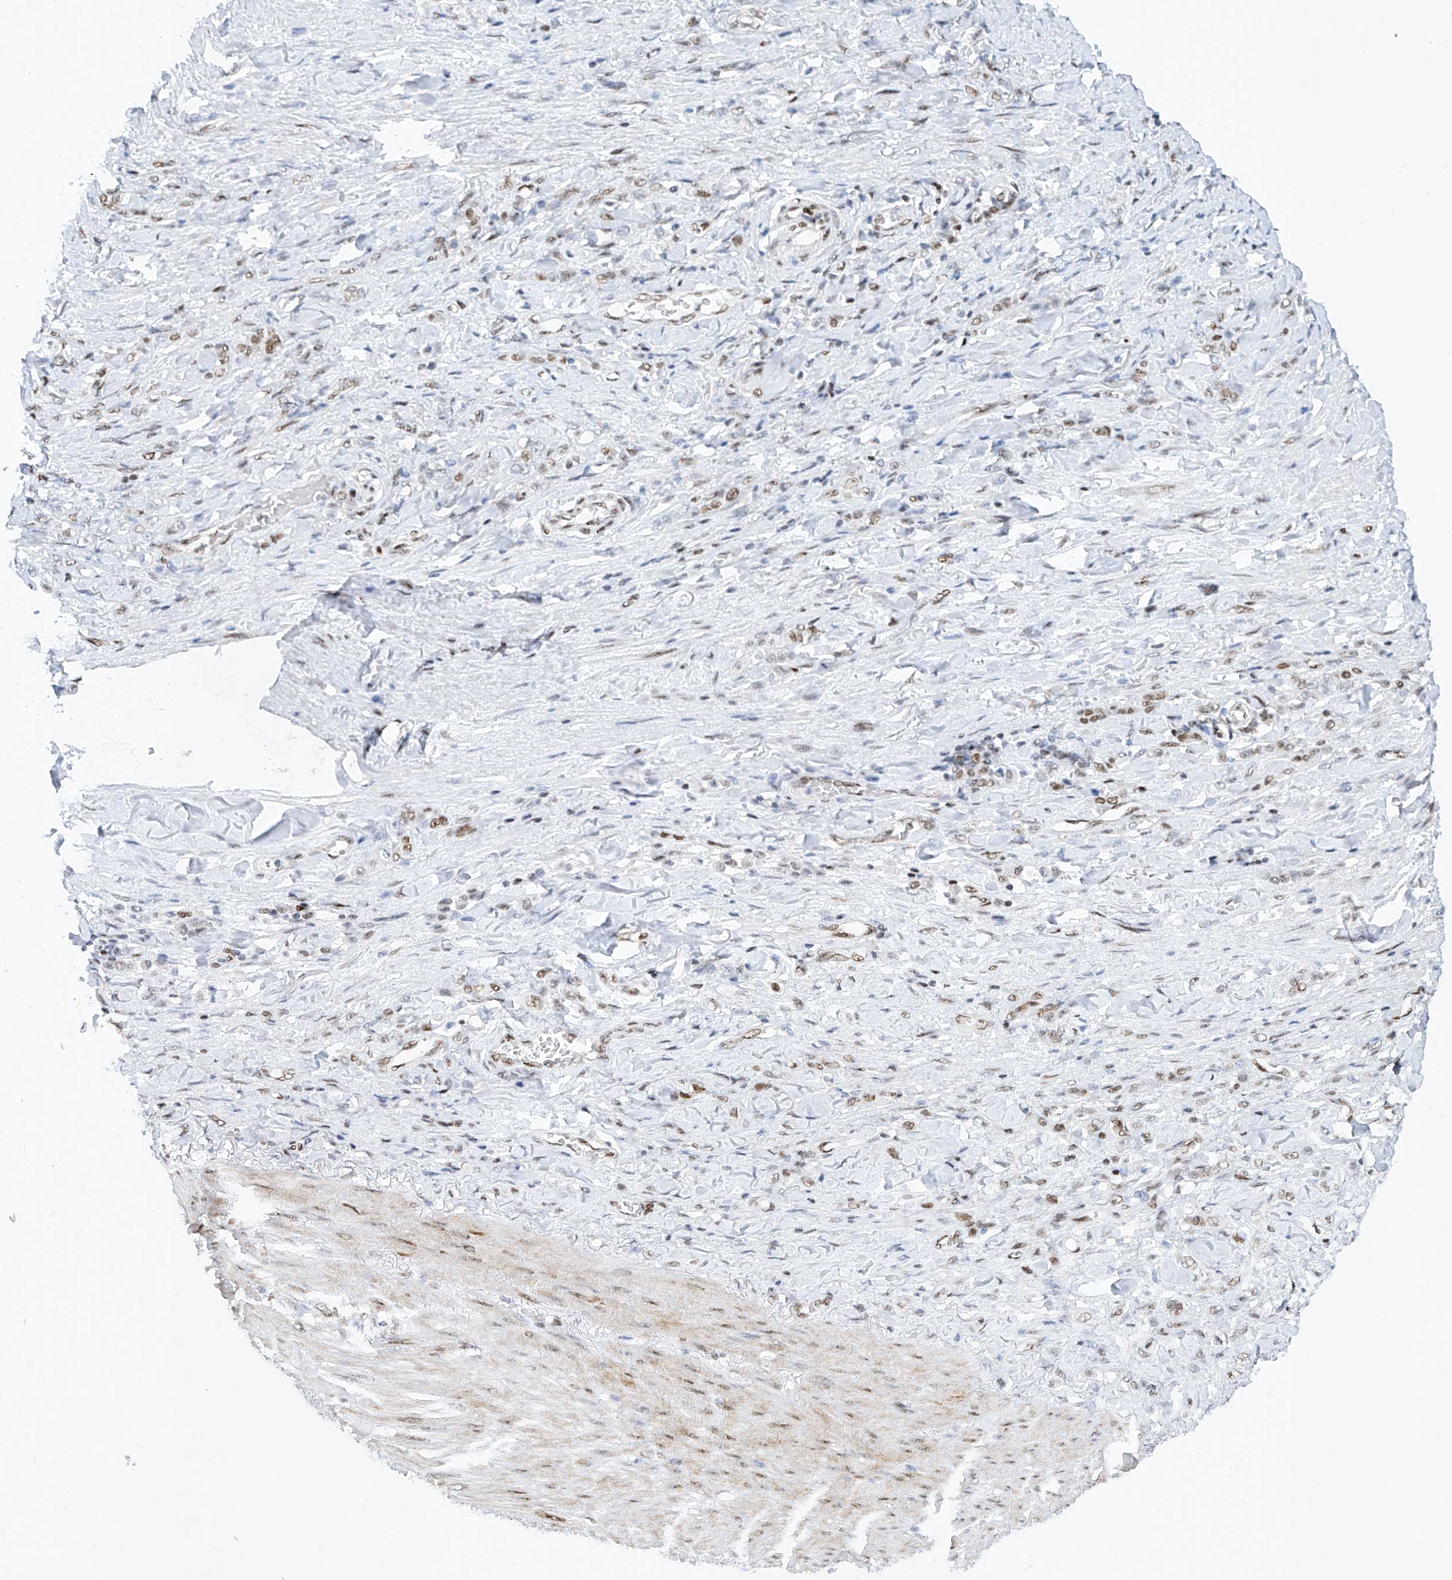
{"staining": {"intensity": "weak", "quantity": ">75%", "location": "nuclear"}, "tissue": "stomach cancer", "cell_type": "Tumor cells", "image_type": "cancer", "snomed": [{"axis": "morphology", "description": "Normal tissue, NOS"}, {"axis": "morphology", "description": "Adenocarcinoma, NOS"}, {"axis": "topography", "description": "Stomach"}], "caption": "Human stomach cancer stained with a brown dye shows weak nuclear positive expression in approximately >75% of tumor cells.", "gene": "TAF4", "patient": {"sex": "male", "age": 82}}